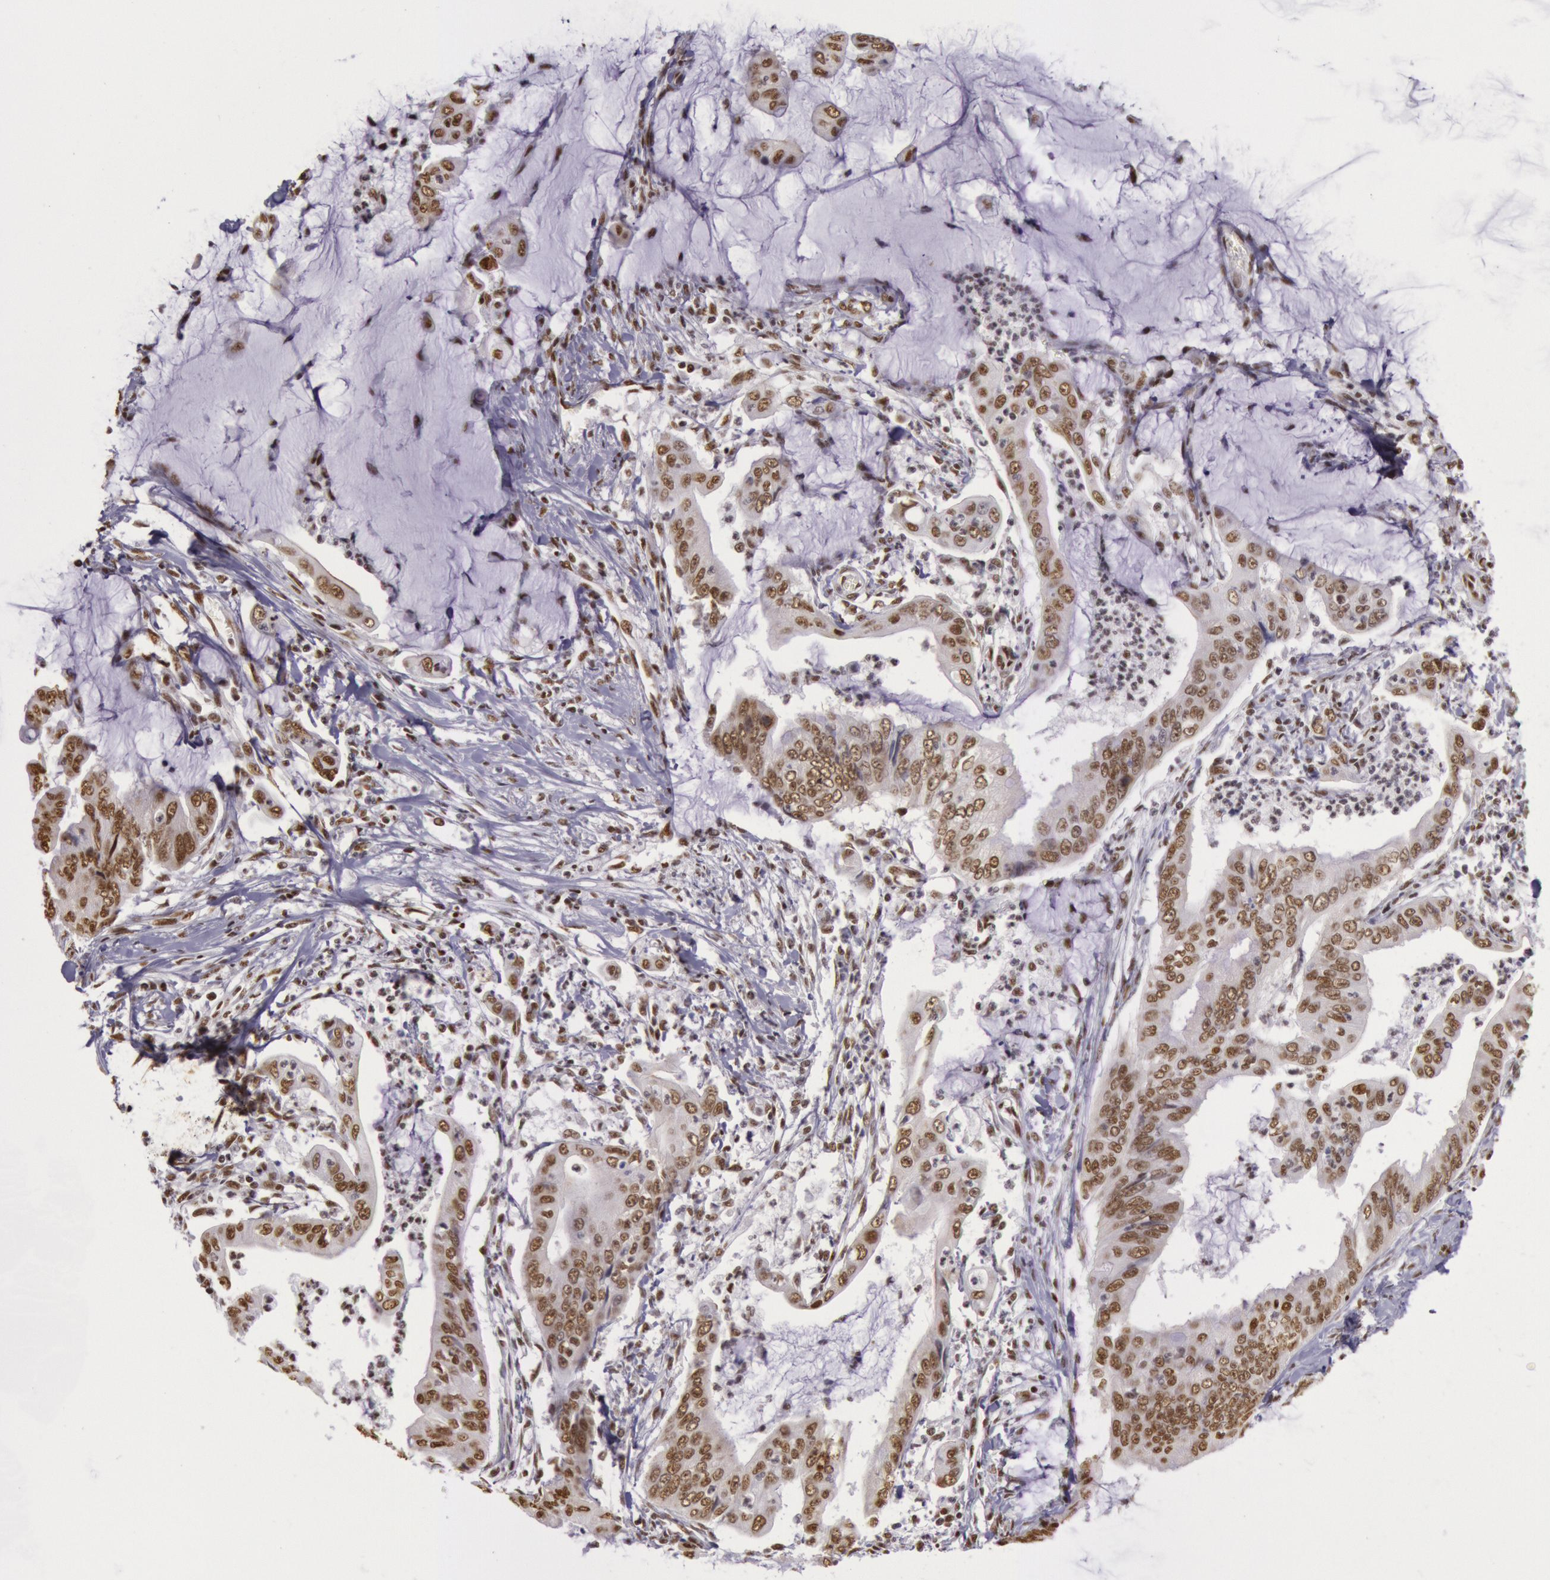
{"staining": {"intensity": "moderate", "quantity": ">75%", "location": "nuclear"}, "tissue": "stomach cancer", "cell_type": "Tumor cells", "image_type": "cancer", "snomed": [{"axis": "morphology", "description": "Adenocarcinoma, NOS"}, {"axis": "topography", "description": "Stomach, upper"}], "caption": "Tumor cells reveal moderate nuclear positivity in about >75% of cells in stomach adenocarcinoma.", "gene": "HNRNPH2", "patient": {"sex": "male", "age": 80}}